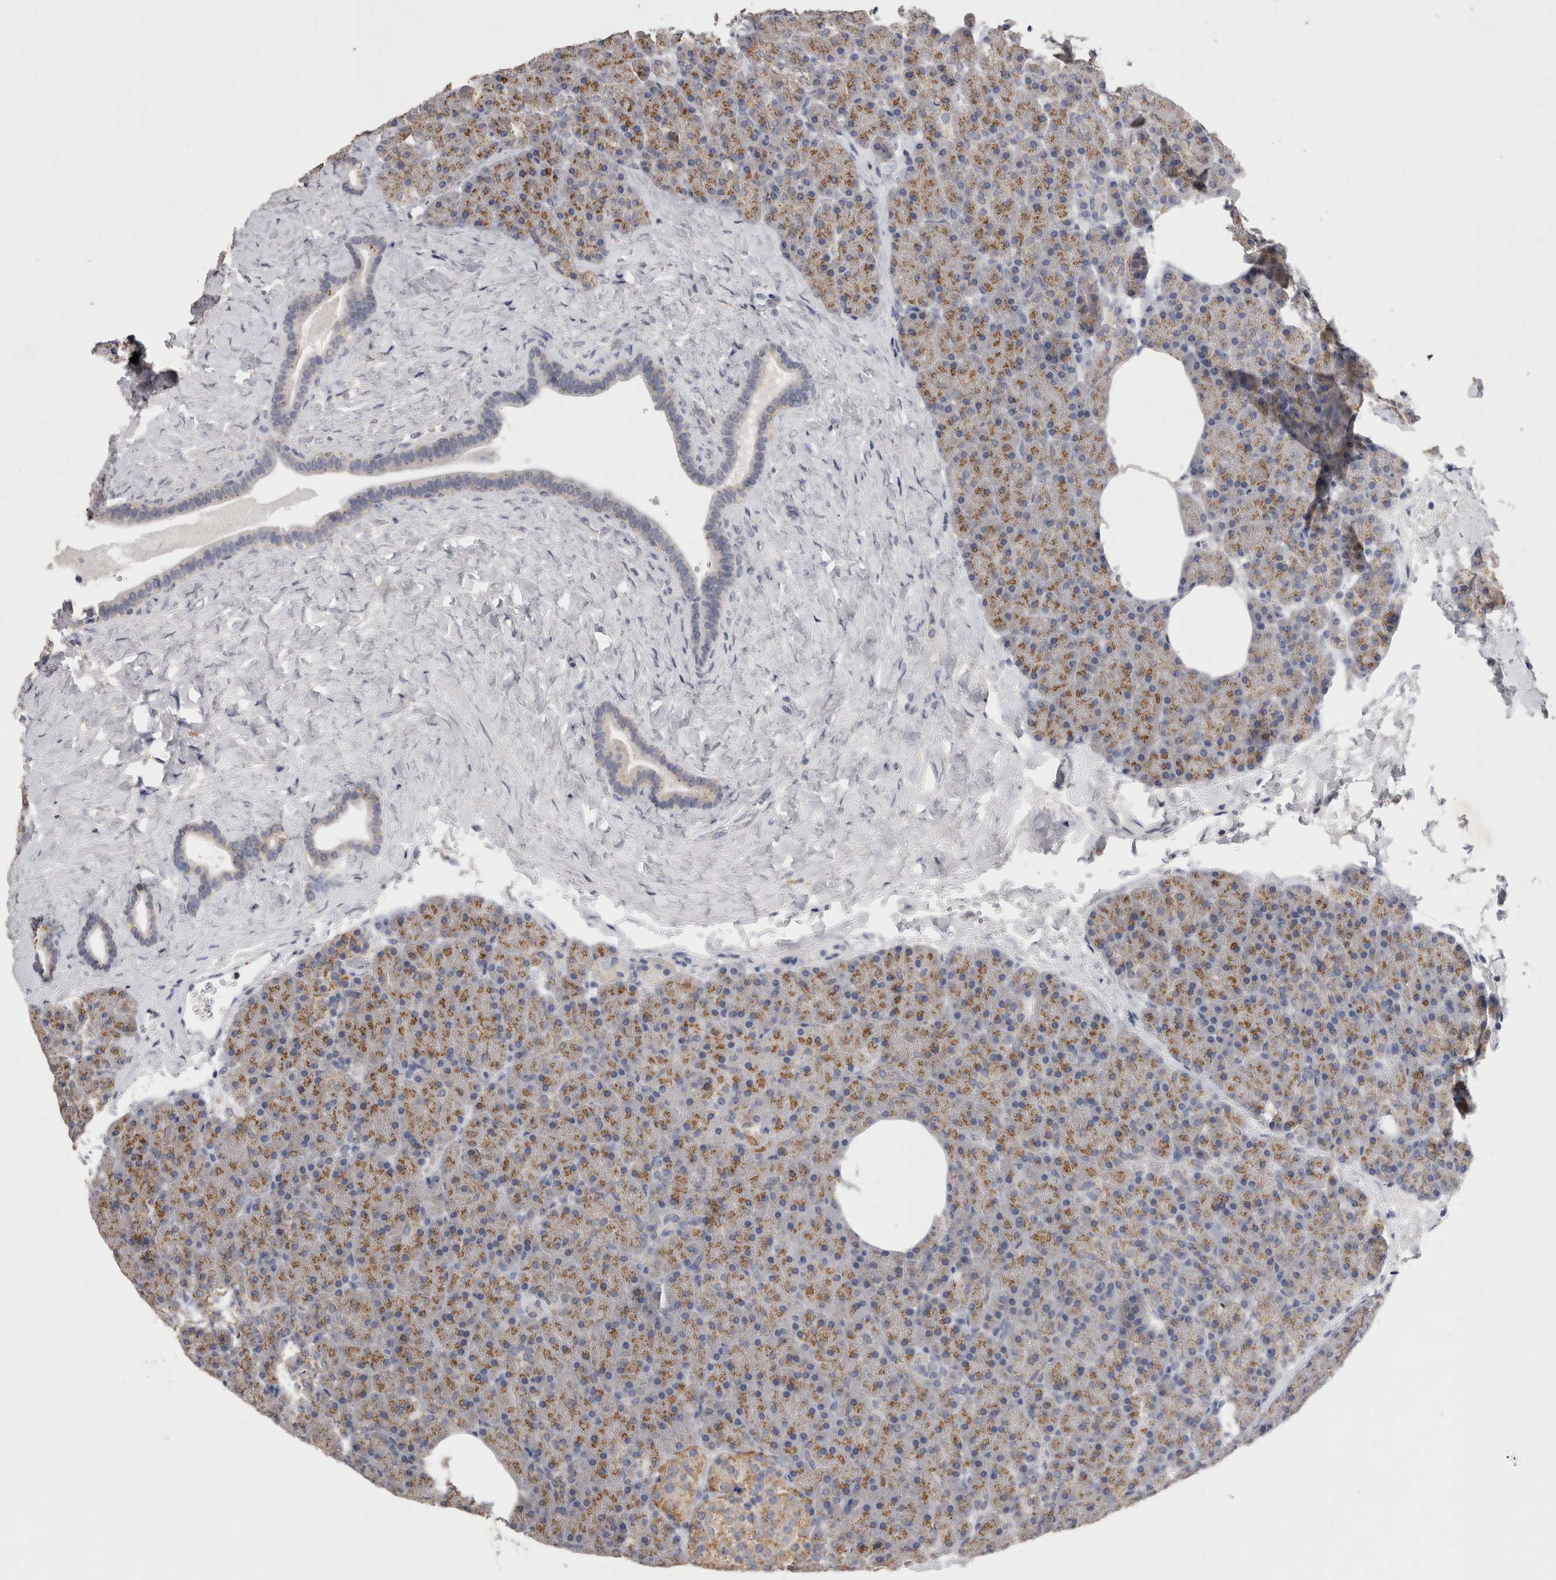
{"staining": {"intensity": "moderate", "quantity": "25%-75%", "location": "cytoplasmic/membranous"}, "tissue": "pancreas", "cell_type": "Exocrine glandular cells", "image_type": "normal", "snomed": [{"axis": "morphology", "description": "Normal tissue, NOS"}, {"axis": "morphology", "description": "Carcinoid, malignant, NOS"}, {"axis": "topography", "description": "Pancreas"}], "caption": "The histopathology image reveals staining of benign pancreas, revealing moderate cytoplasmic/membranous protein staining (brown color) within exocrine glandular cells. Using DAB (3,3'-diaminobenzidine) (brown) and hematoxylin (blue) stains, captured at high magnification using brightfield microscopy.", "gene": "CNTFR", "patient": {"sex": "female", "age": 35}}